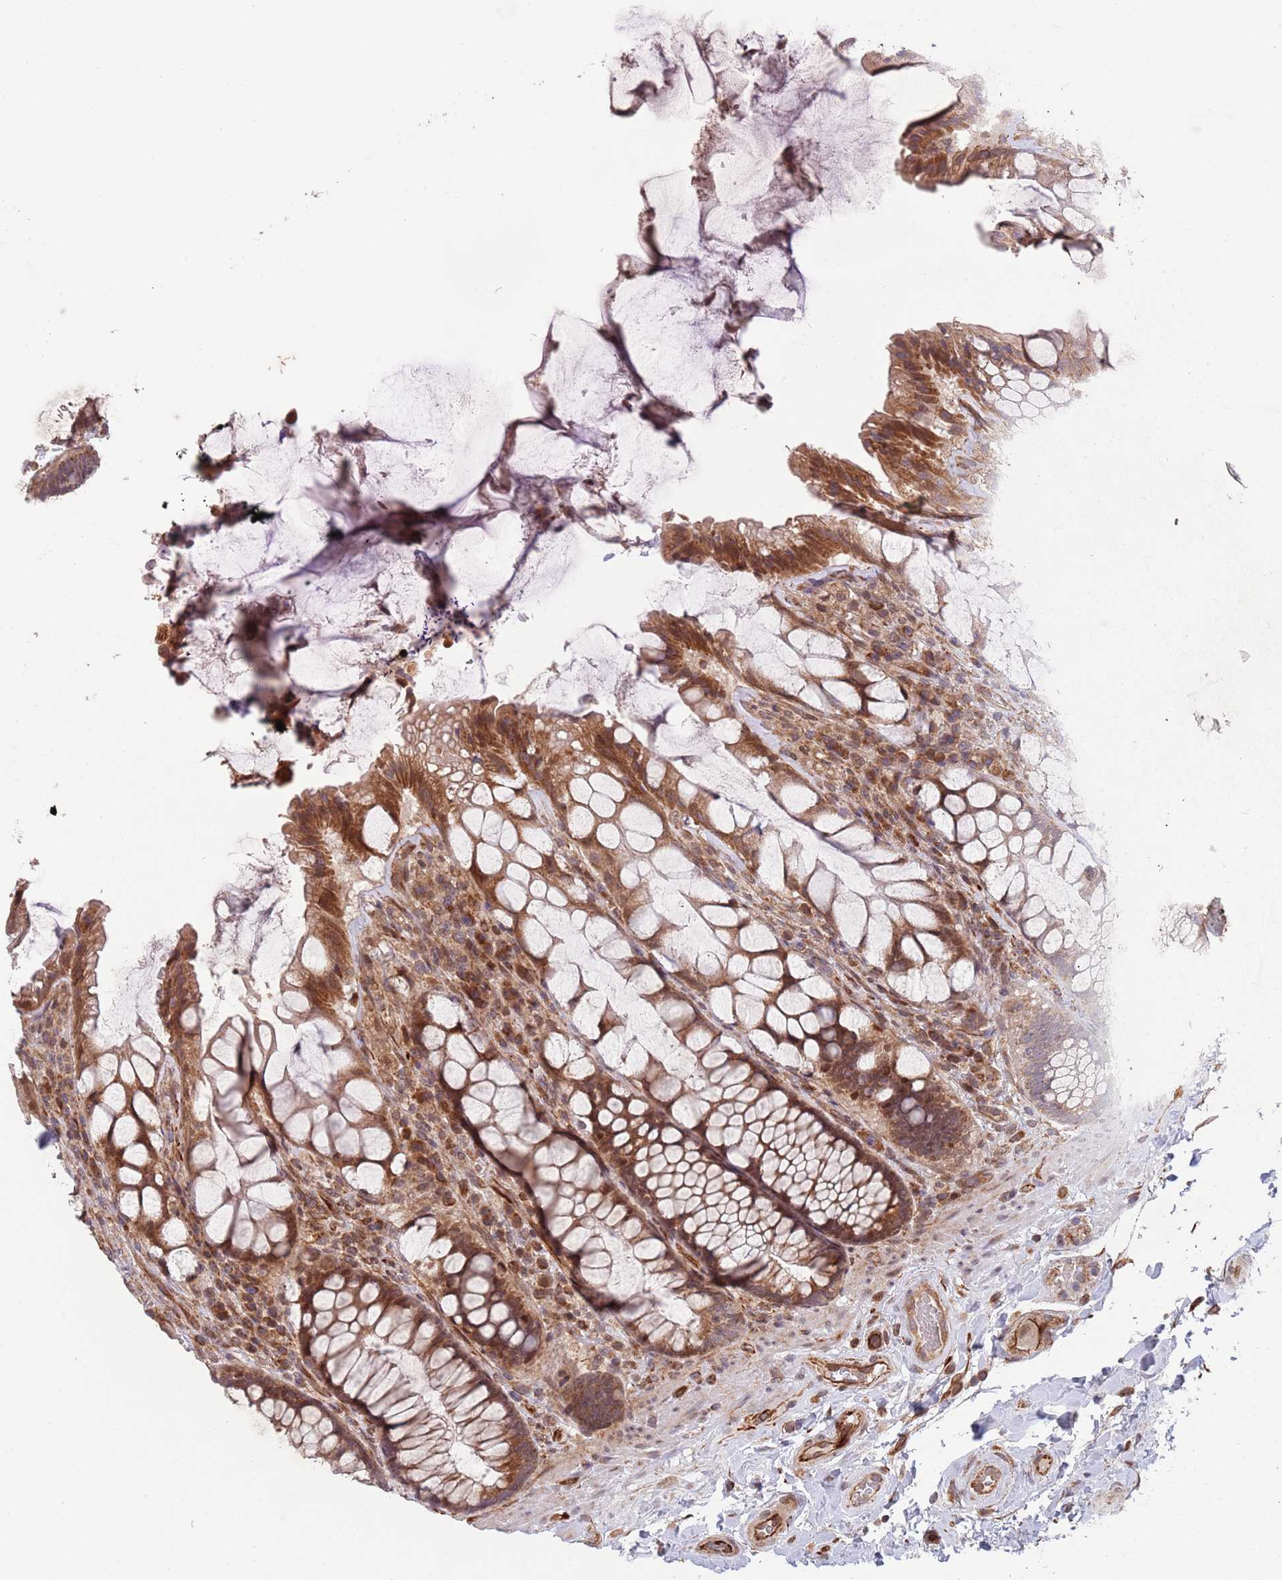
{"staining": {"intensity": "moderate", "quantity": ">75%", "location": "cytoplasmic/membranous,nuclear"}, "tissue": "rectum", "cell_type": "Glandular cells", "image_type": "normal", "snomed": [{"axis": "morphology", "description": "Normal tissue, NOS"}, {"axis": "topography", "description": "Rectum"}], "caption": "Protein staining of benign rectum shows moderate cytoplasmic/membranous,nuclear positivity in about >75% of glandular cells. The staining was performed using DAB (3,3'-diaminobenzidine) to visualize the protein expression in brown, while the nuclei were stained in blue with hematoxylin (Magnification: 20x).", "gene": "CHD9", "patient": {"sex": "female", "age": 58}}